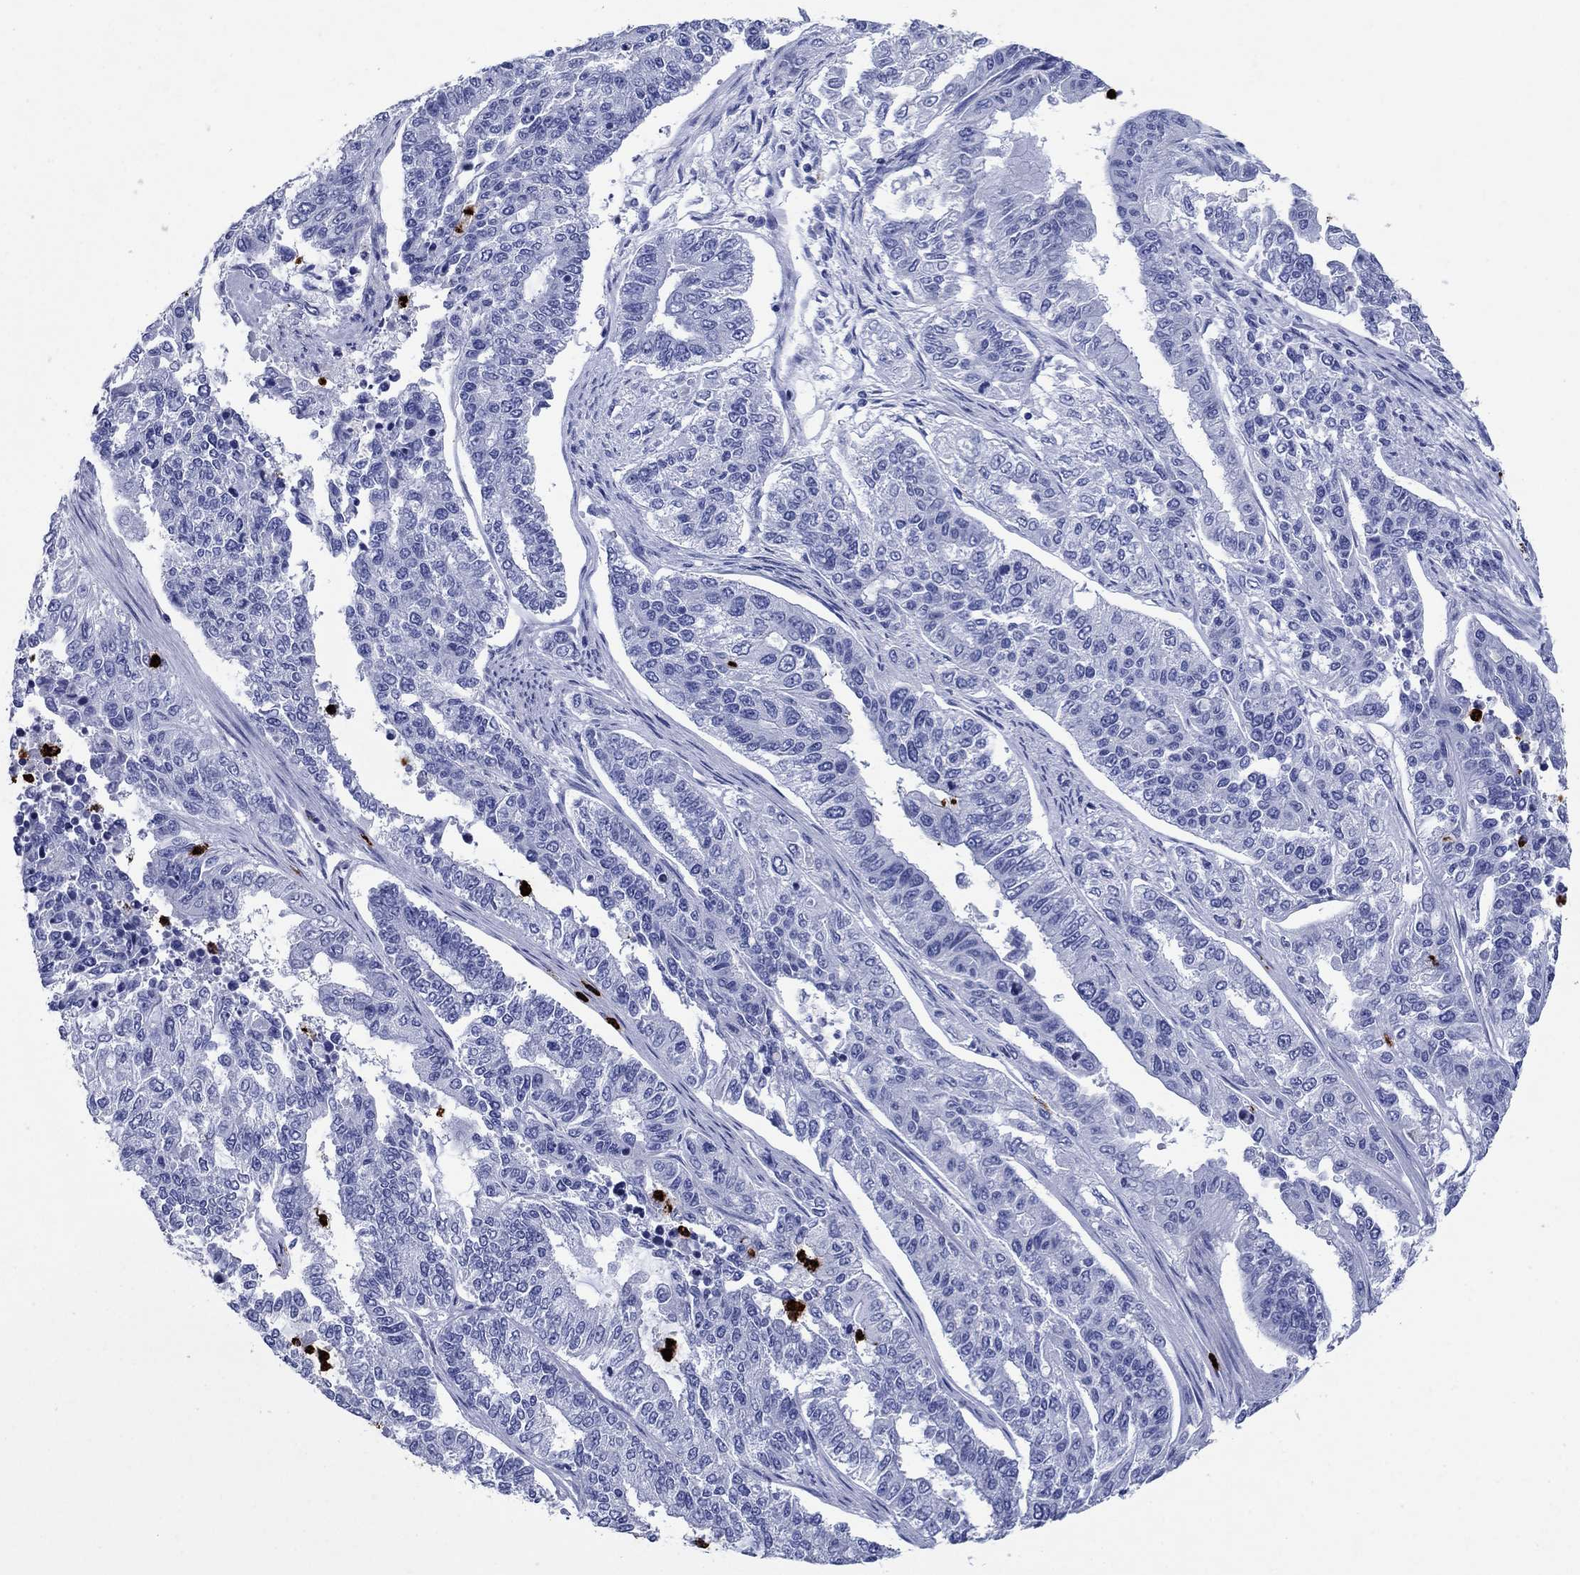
{"staining": {"intensity": "negative", "quantity": "none", "location": "none"}, "tissue": "endometrial cancer", "cell_type": "Tumor cells", "image_type": "cancer", "snomed": [{"axis": "morphology", "description": "Adenocarcinoma, NOS"}, {"axis": "topography", "description": "Uterus"}], "caption": "The photomicrograph shows no significant staining in tumor cells of endometrial adenocarcinoma.", "gene": "AZU1", "patient": {"sex": "female", "age": 59}}